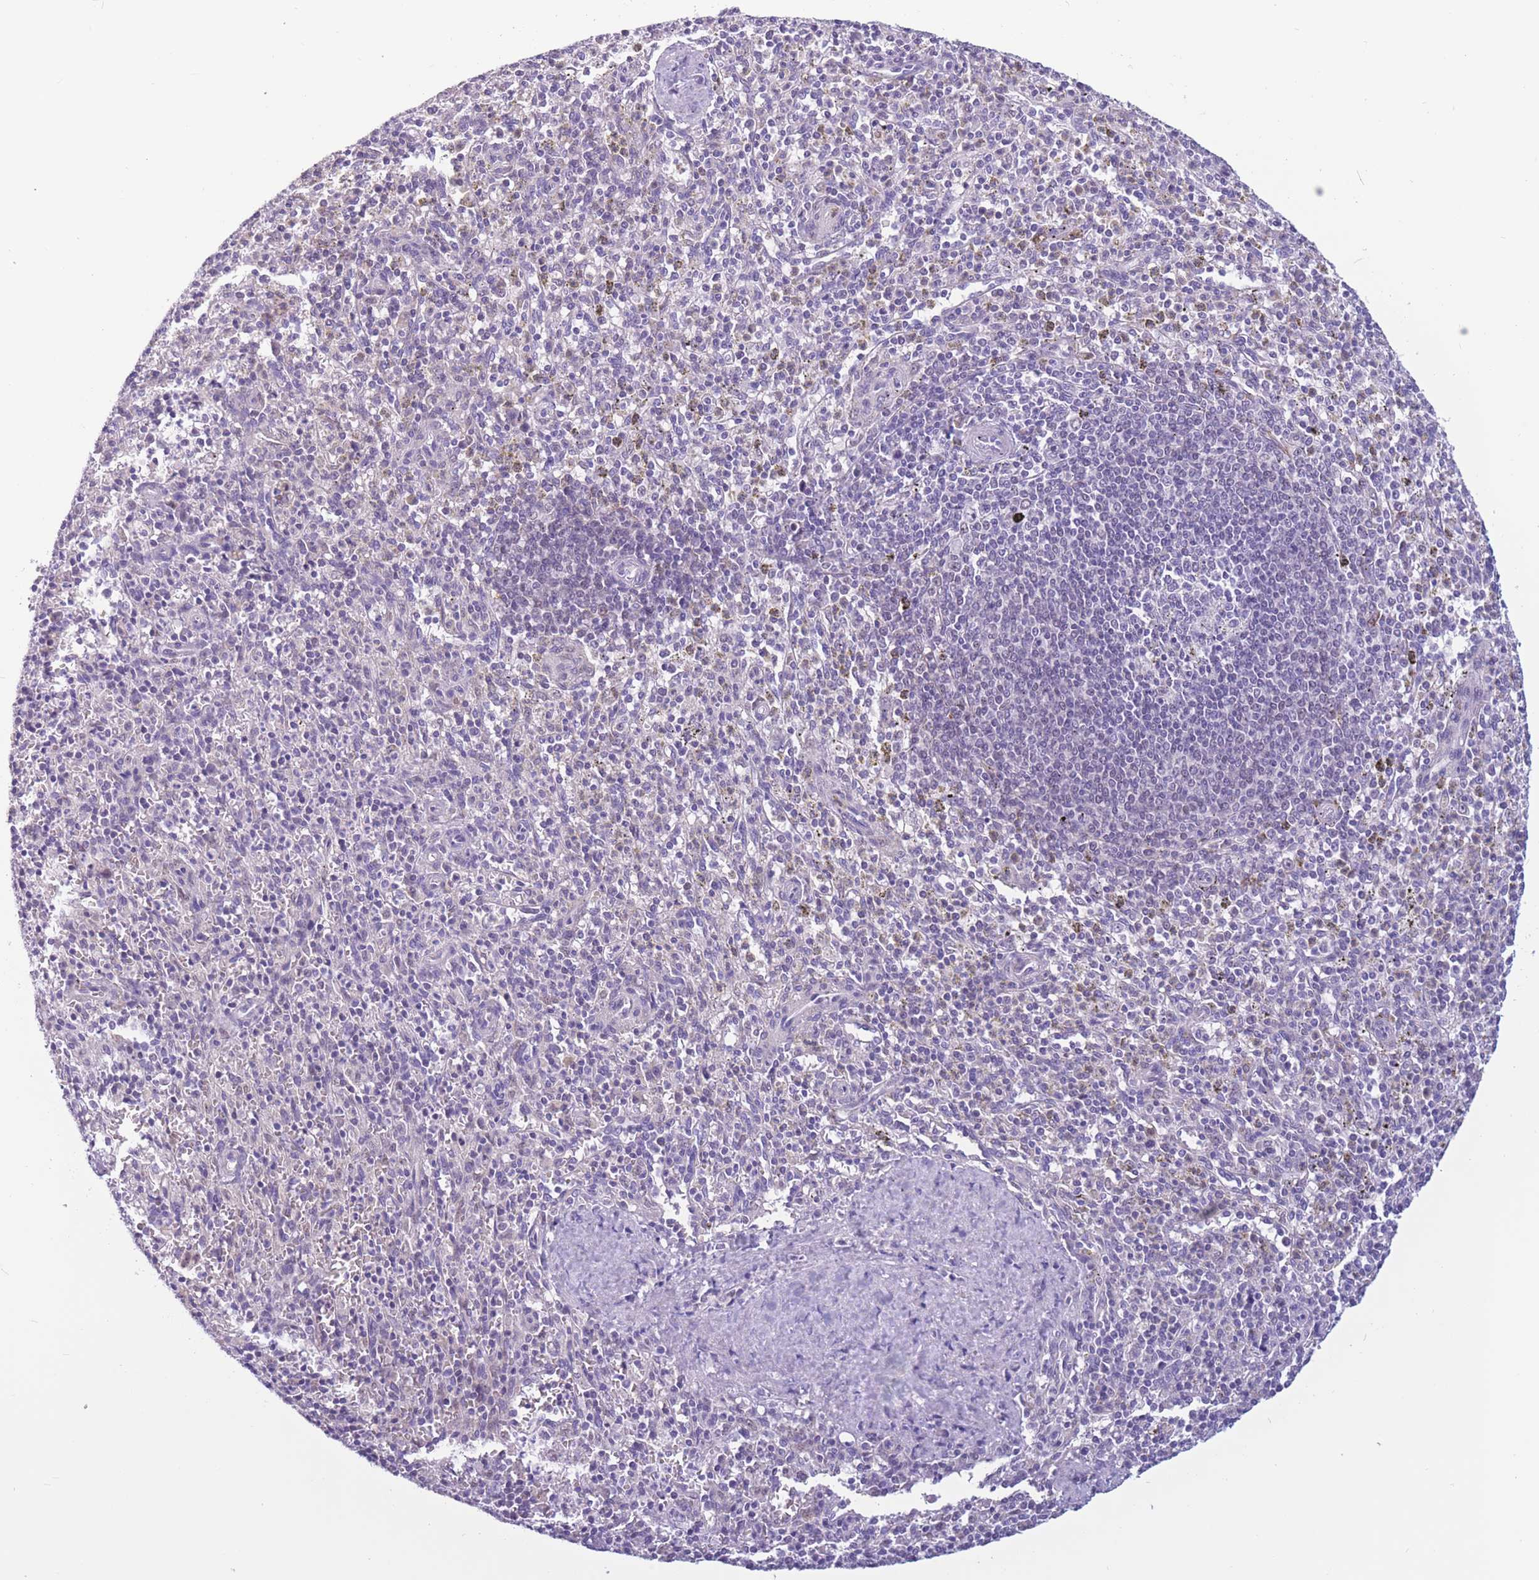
{"staining": {"intensity": "negative", "quantity": "none", "location": "none"}, "tissue": "spleen", "cell_type": "Cells in red pulp", "image_type": "normal", "snomed": [{"axis": "morphology", "description": "Normal tissue, NOS"}, {"axis": "topography", "description": "Spleen"}], "caption": "IHC micrograph of unremarkable spleen: spleen stained with DAB demonstrates no significant protein expression in cells in red pulp.", "gene": "BOP1", "patient": {"sex": "male", "age": 72}}